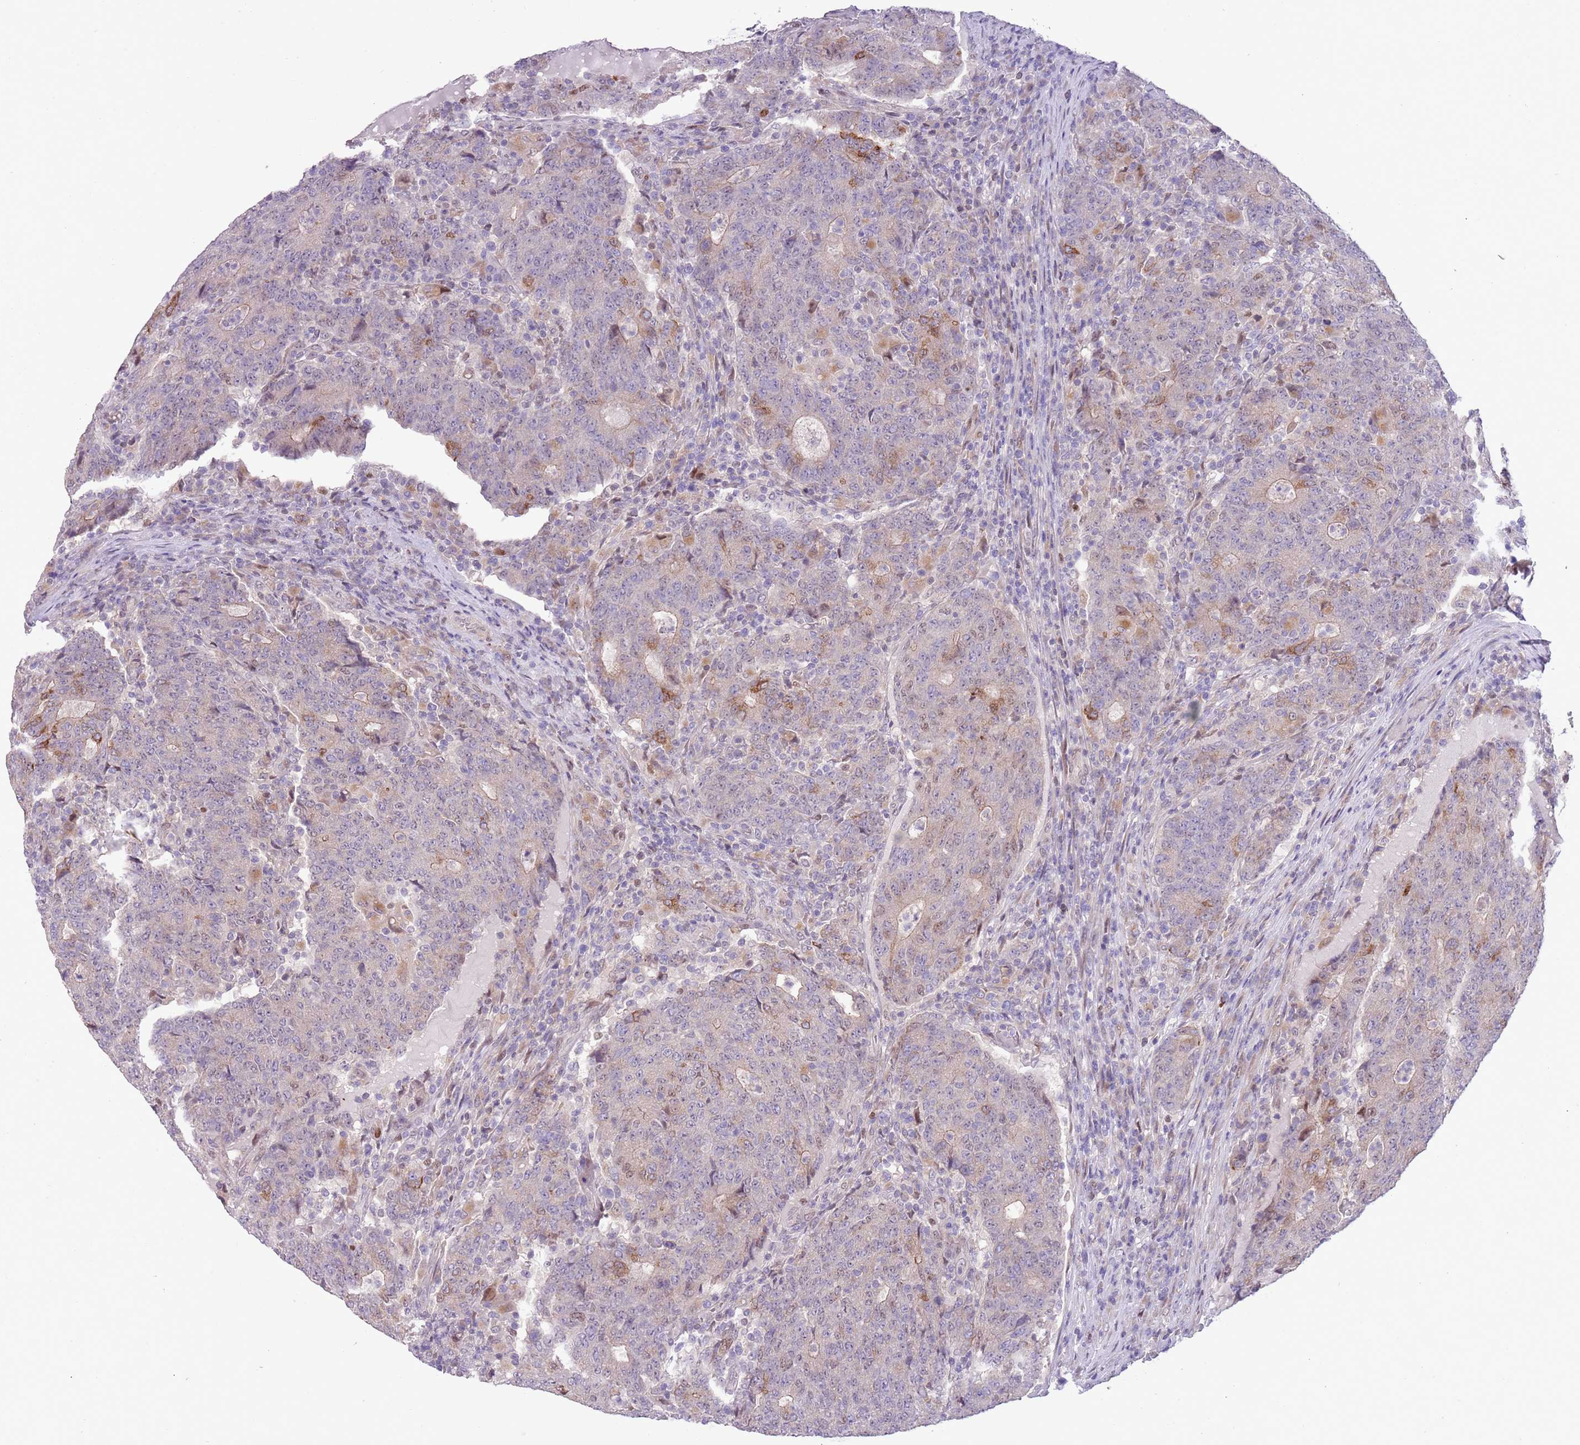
{"staining": {"intensity": "weak", "quantity": "<25%", "location": "cytoplasmic/membranous,nuclear"}, "tissue": "colorectal cancer", "cell_type": "Tumor cells", "image_type": "cancer", "snomed": [{"axis": "morphology", "description": "Adenocarcinoma, NOS"}, {"axis": "topography", "description": "Colon"}], "caption": "Immunohistochemistry histopathology image of colorectal cancer (adenocarcinoma) stained for a protein (brown), which shows no expression in tumor cells. The staining is performed using DAB brown chromogen with nuclei counter-stained in using hematoxylin.", "gene": "CCND2", "patient": {"sex": "female", "age": 75}}